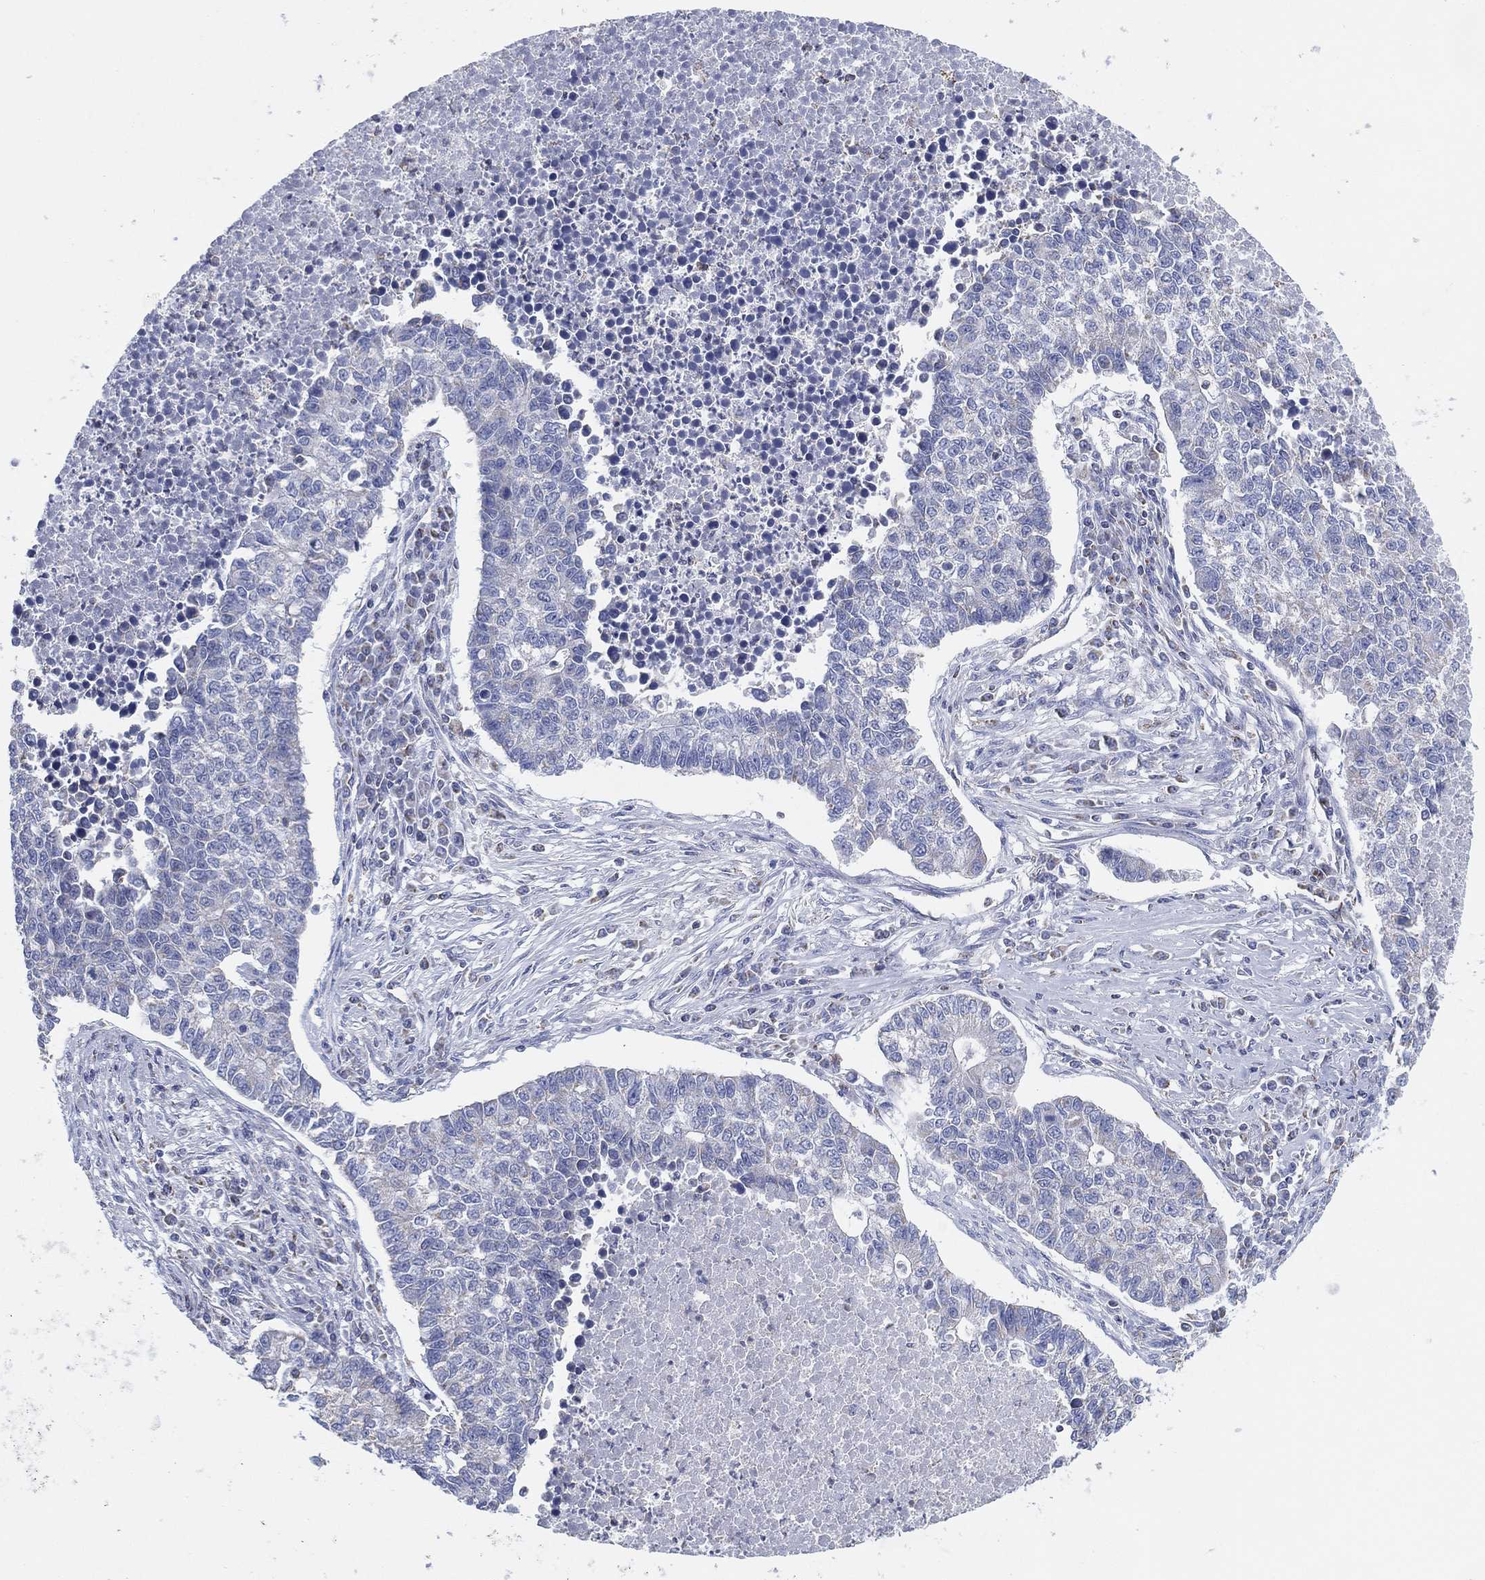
{"staining": {"intensity": "negative", "quantity": "none", "location": "none"}, "tissue": "lung cancer", "cell_type": "Tumor cells", "image_type": "cancer", "snomed": [{"axis": "morphology", "description": "Adenocarcinoma, NOS"}, {"axis": "topography", "description": "Lung"}], "caption": "Immunohistochemistry of lung cancer (adenocarcinoma) displays no staining in tumor cells.", "gene": "CFTR", "patient": {"sex": "male", "age": 57}}